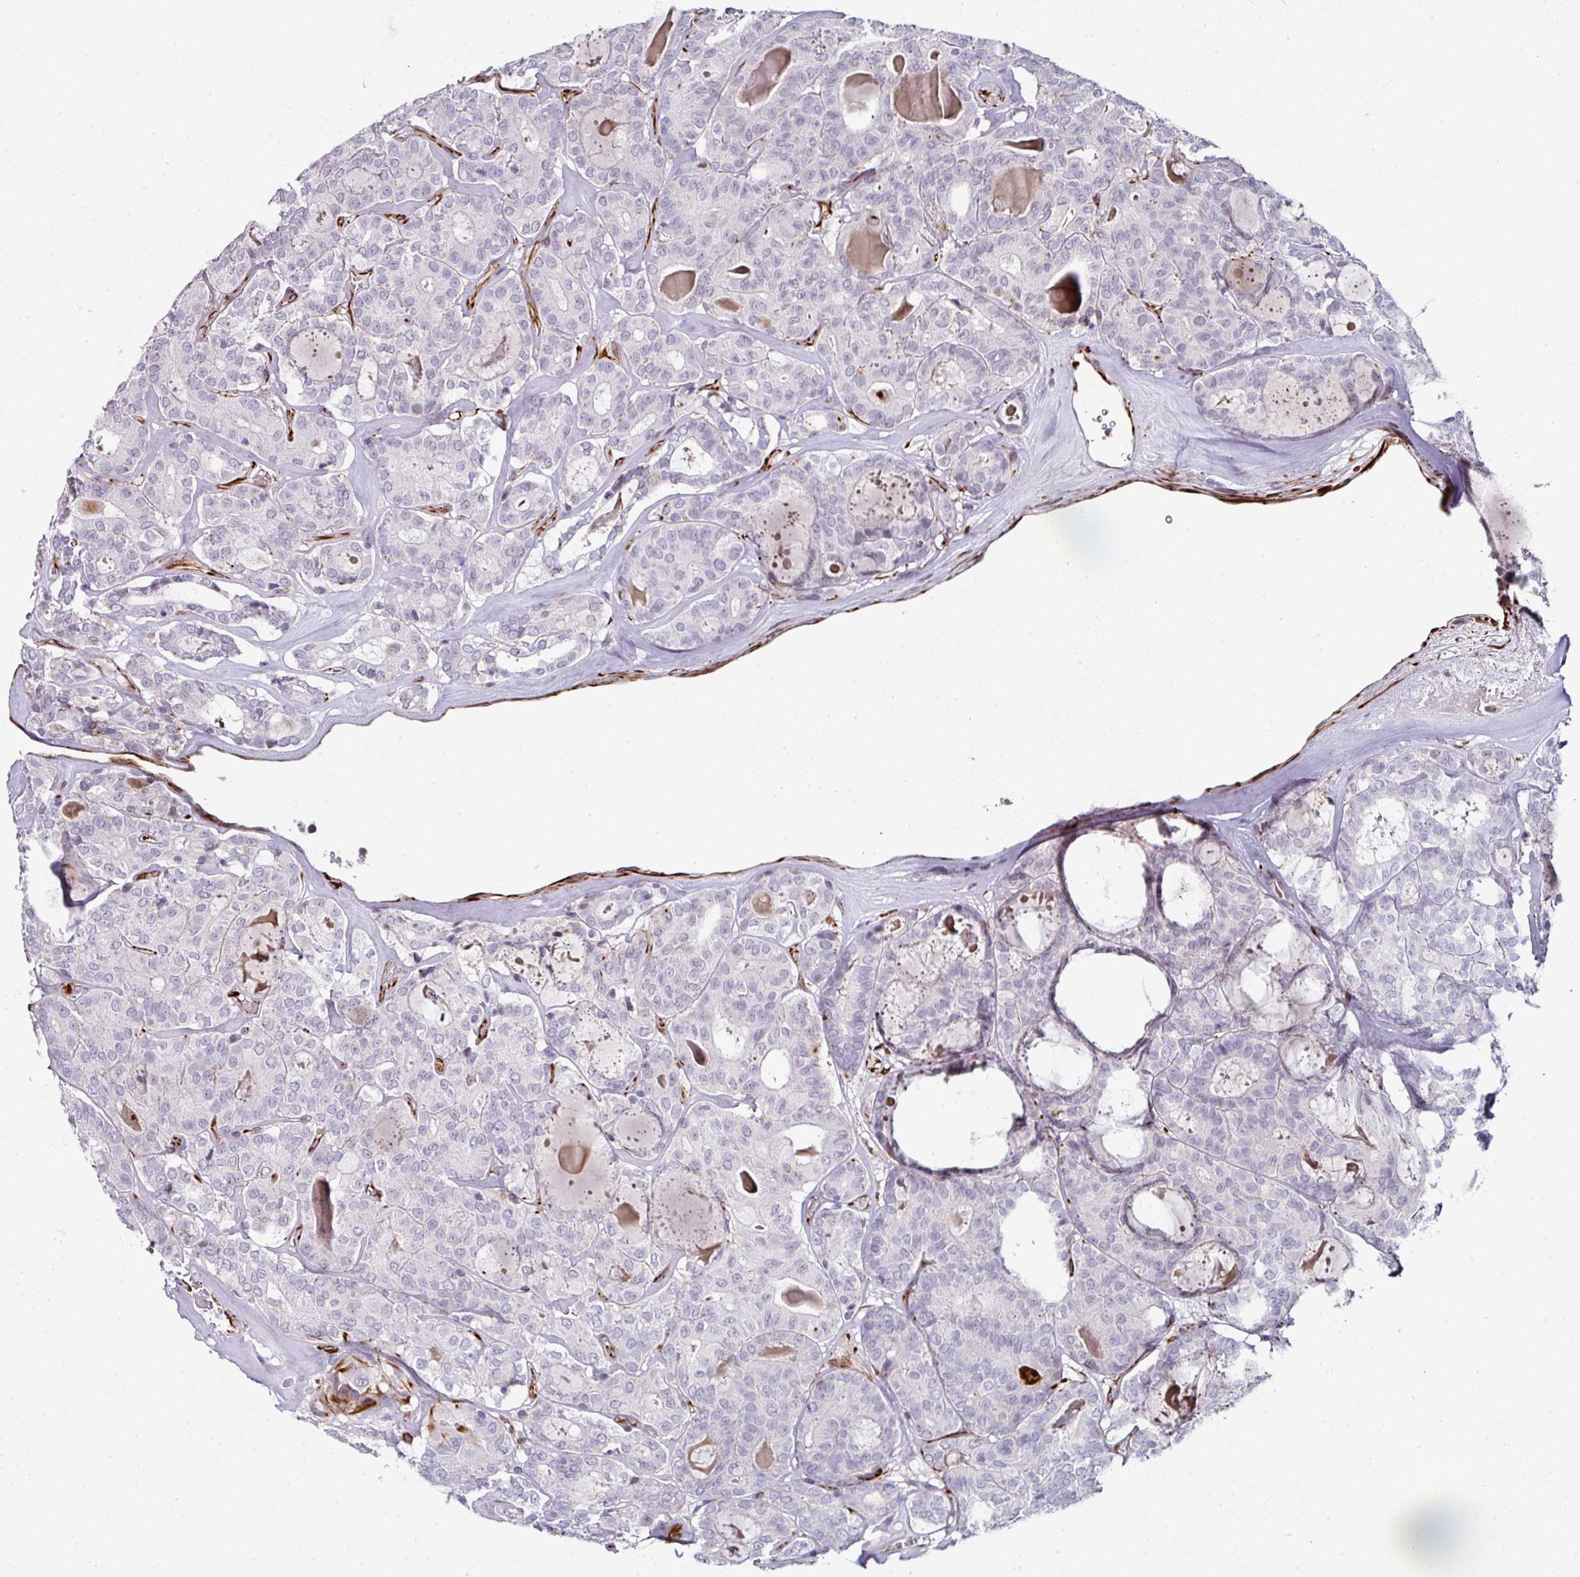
{"staining": {"intensity": "negative", "quantity": "none", "location": "none"}, "tissue": "thyroid cancer", "cell_type": "Tumor cells", "image_type": "cancer", "snomed": [{"axis": "morphology", "description": "Papillary adenocarcinoma, NOS"}, {"axis": "topography", "description": "Thyroid gland"}], "caption": "The micrograph displays no significant staining in tumor cells of thyroid papillary adenocarcinoma.", "gene": "TMPRSS9", "patient": {"sex": "female", "age": 72}}